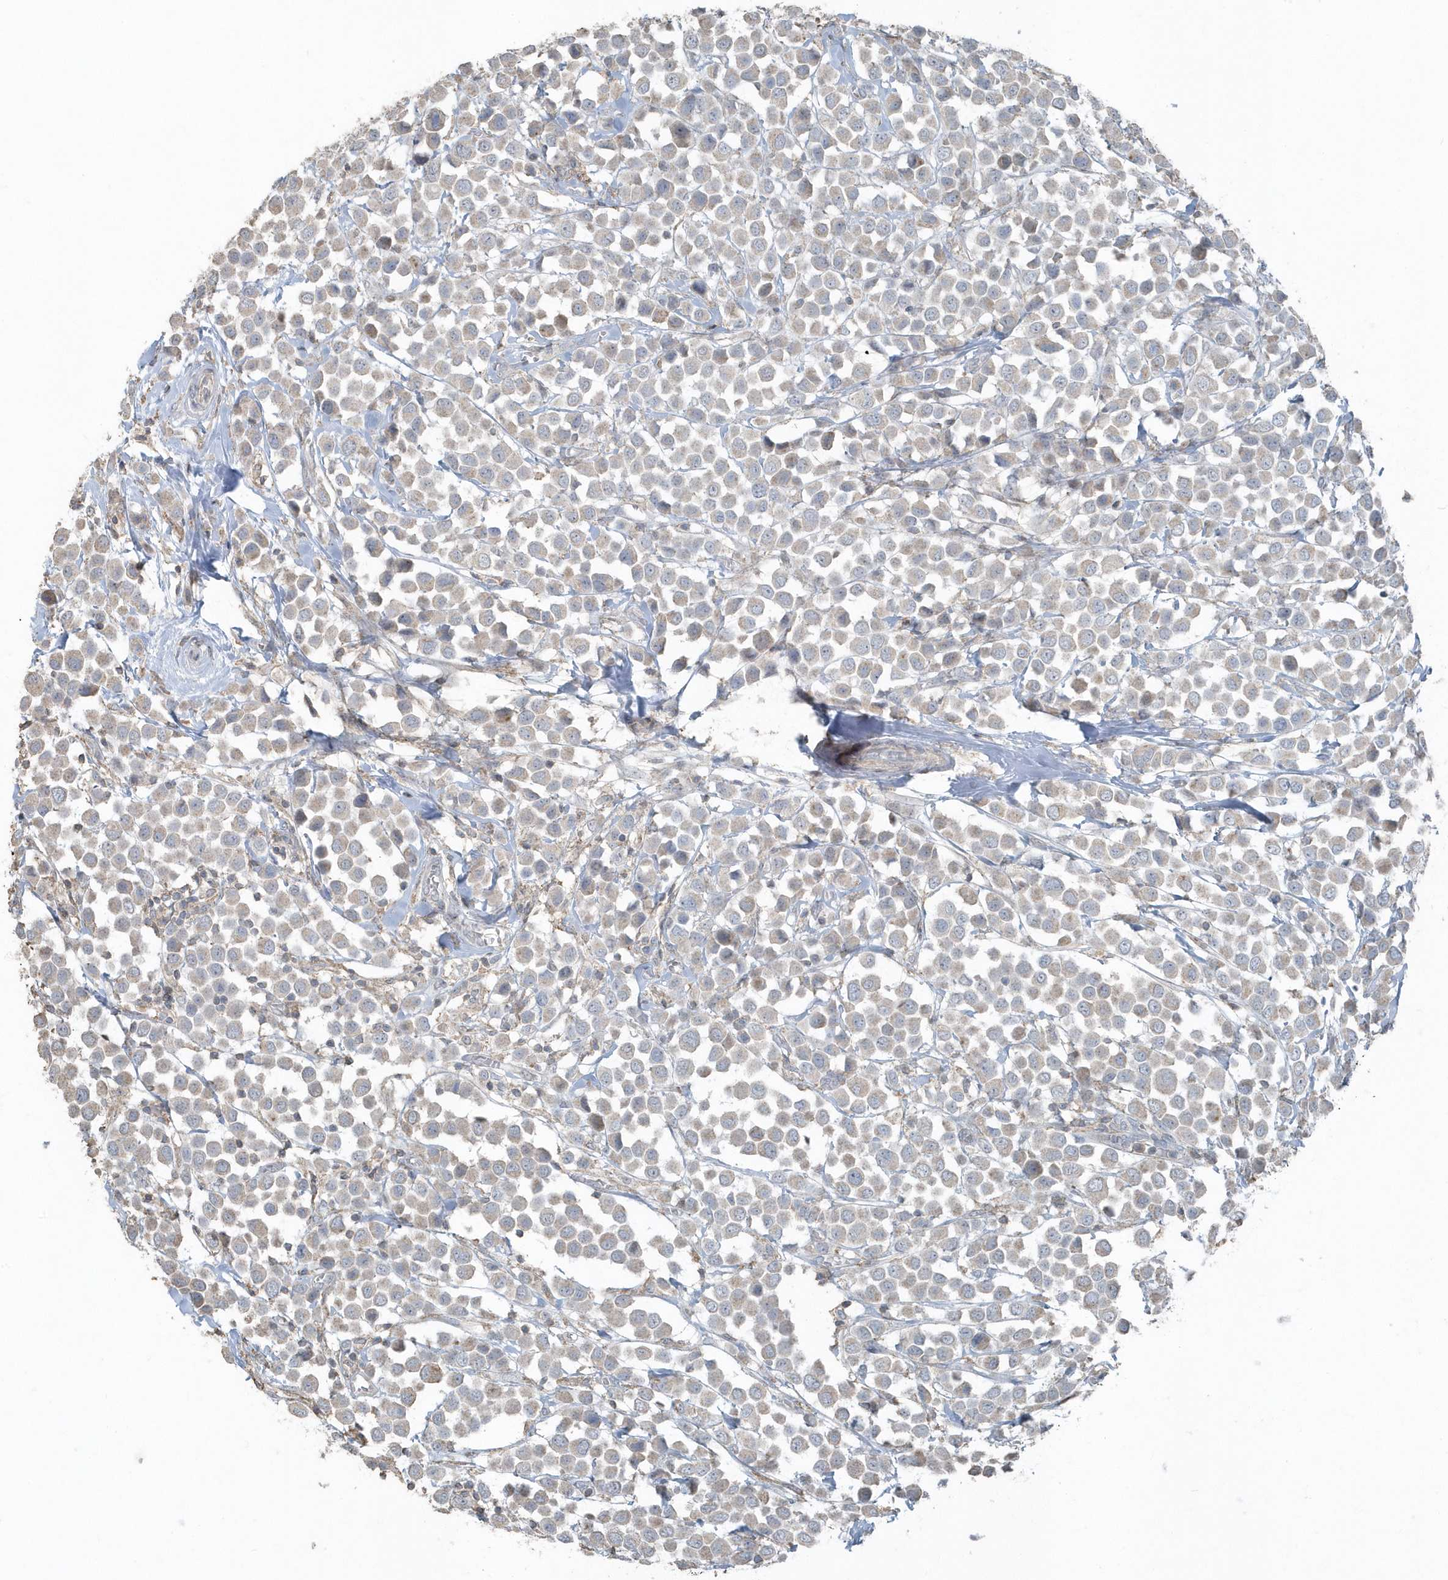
{"staining": {"intensity": "negative", "quantity": "none", "location": "none"}, "tissue": "breast cancer", "cell_type": "Tumor cells", "image_type": "cancer", "snomed": [{"axis": "morphology", "description": "Duct carcinoma"}, {"axis": "topography", "description": "Breast"}], "caption": "Breast cancer (intraductal carcinoma) stained for a protein using immunohistochemistry demonstrates no positivity tumor cells.", "gene": "ACTC1", "patient": {"sex": "female", "age": 61}}